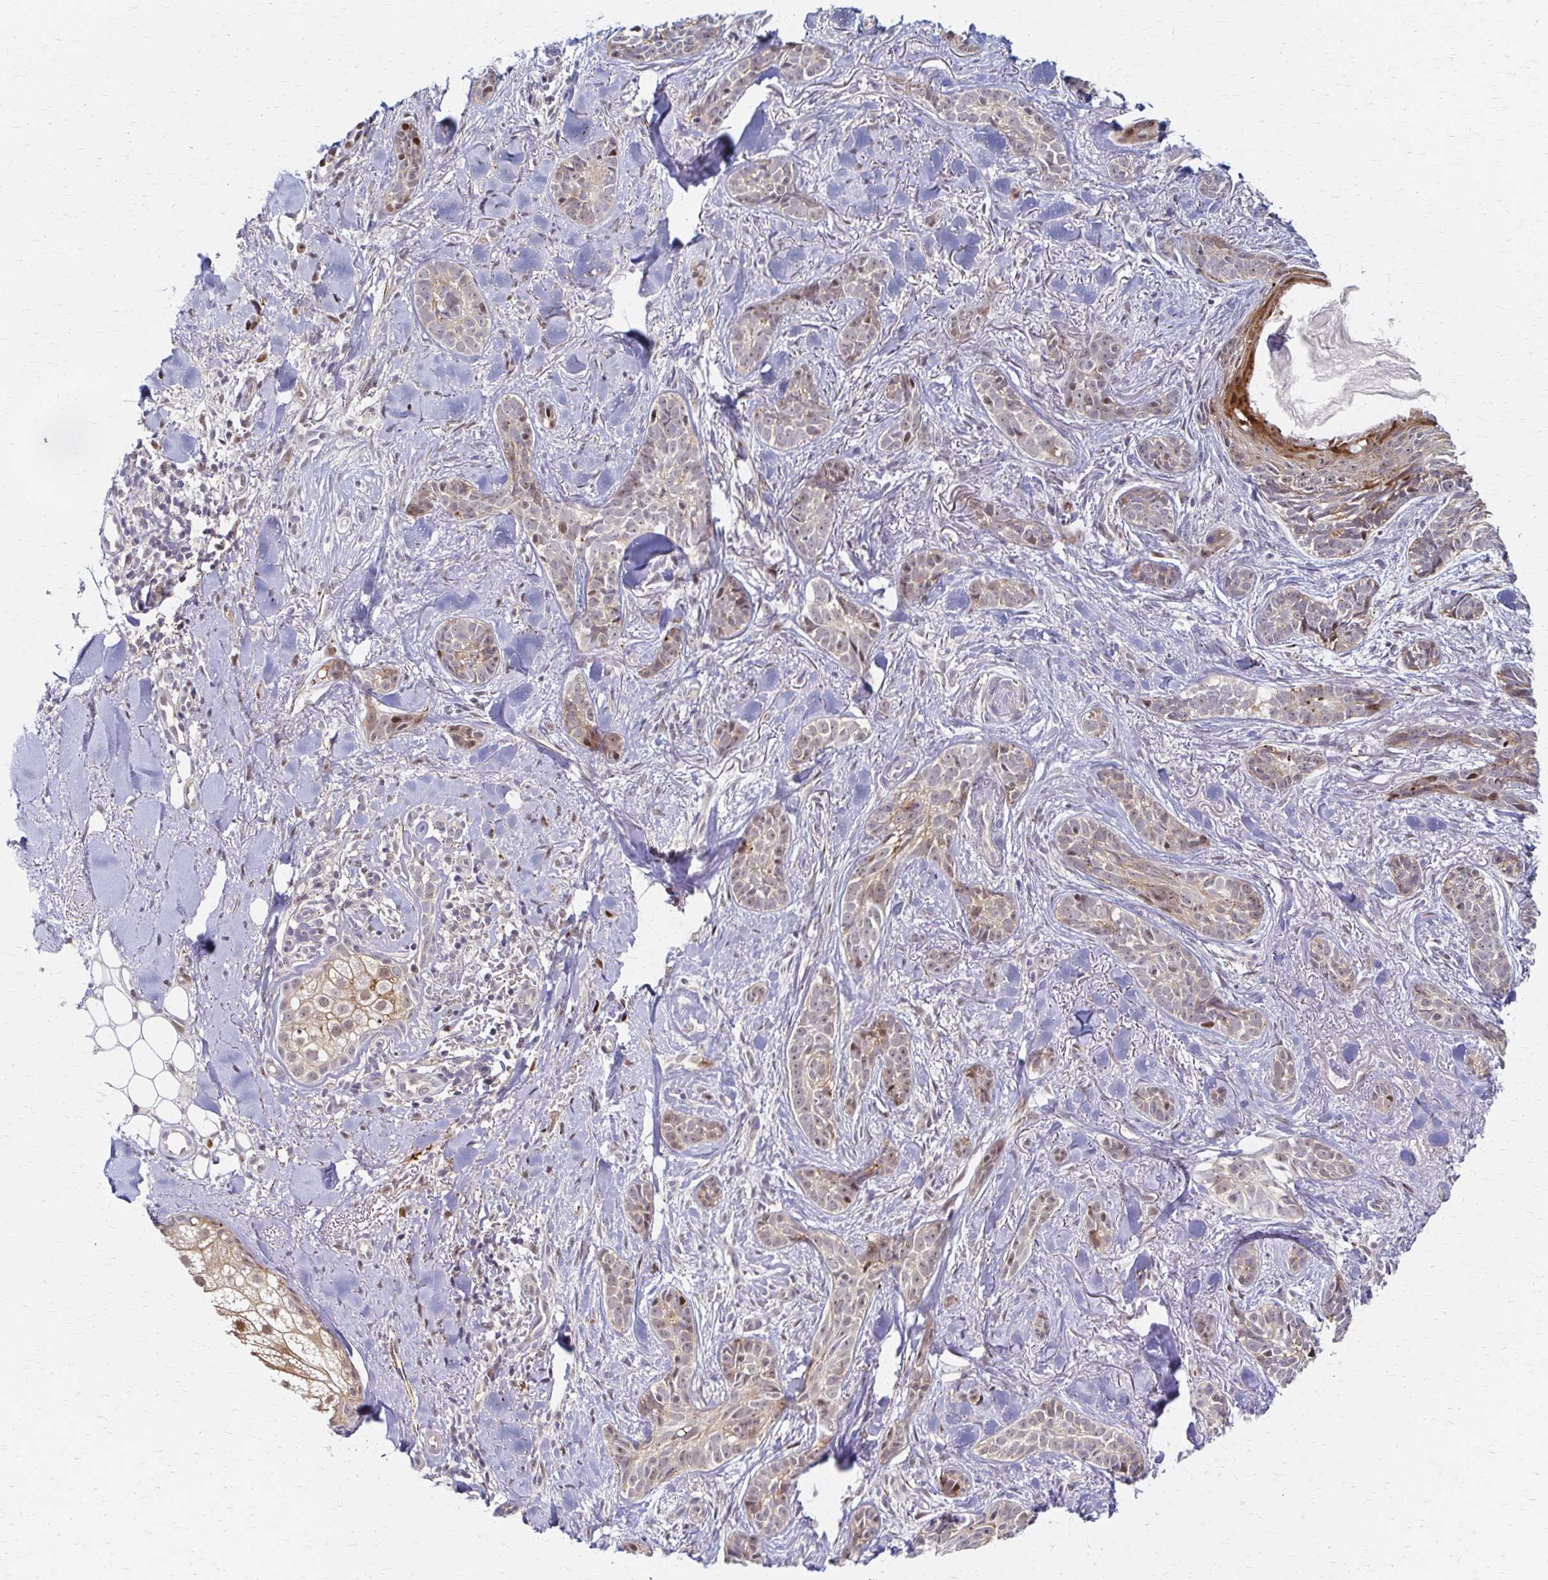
{"staining": {"intensity": "weak", "quantity": "25%-75%", "location": "cytoplasmic/membranous"}, "tissue": "skin cancer", "cell_type": "Tumor cells", "image_type": "cancer", "snomed": [{"axis": "morphology", "description": "Basal cell carcinoma"}, {"axis": "morphology", "description": "BCC, high aggressive"}, {"axis": "topography", "description": "Skin"}], "caption": "Protein analysis of basal cell carcinoma (skin) tissue reveals weak cytoplasmic/membranous expression in about 25%-75% of tumor cells.", "gene": "PSMD7", "patient": {"sex": "female", "age": 79}}